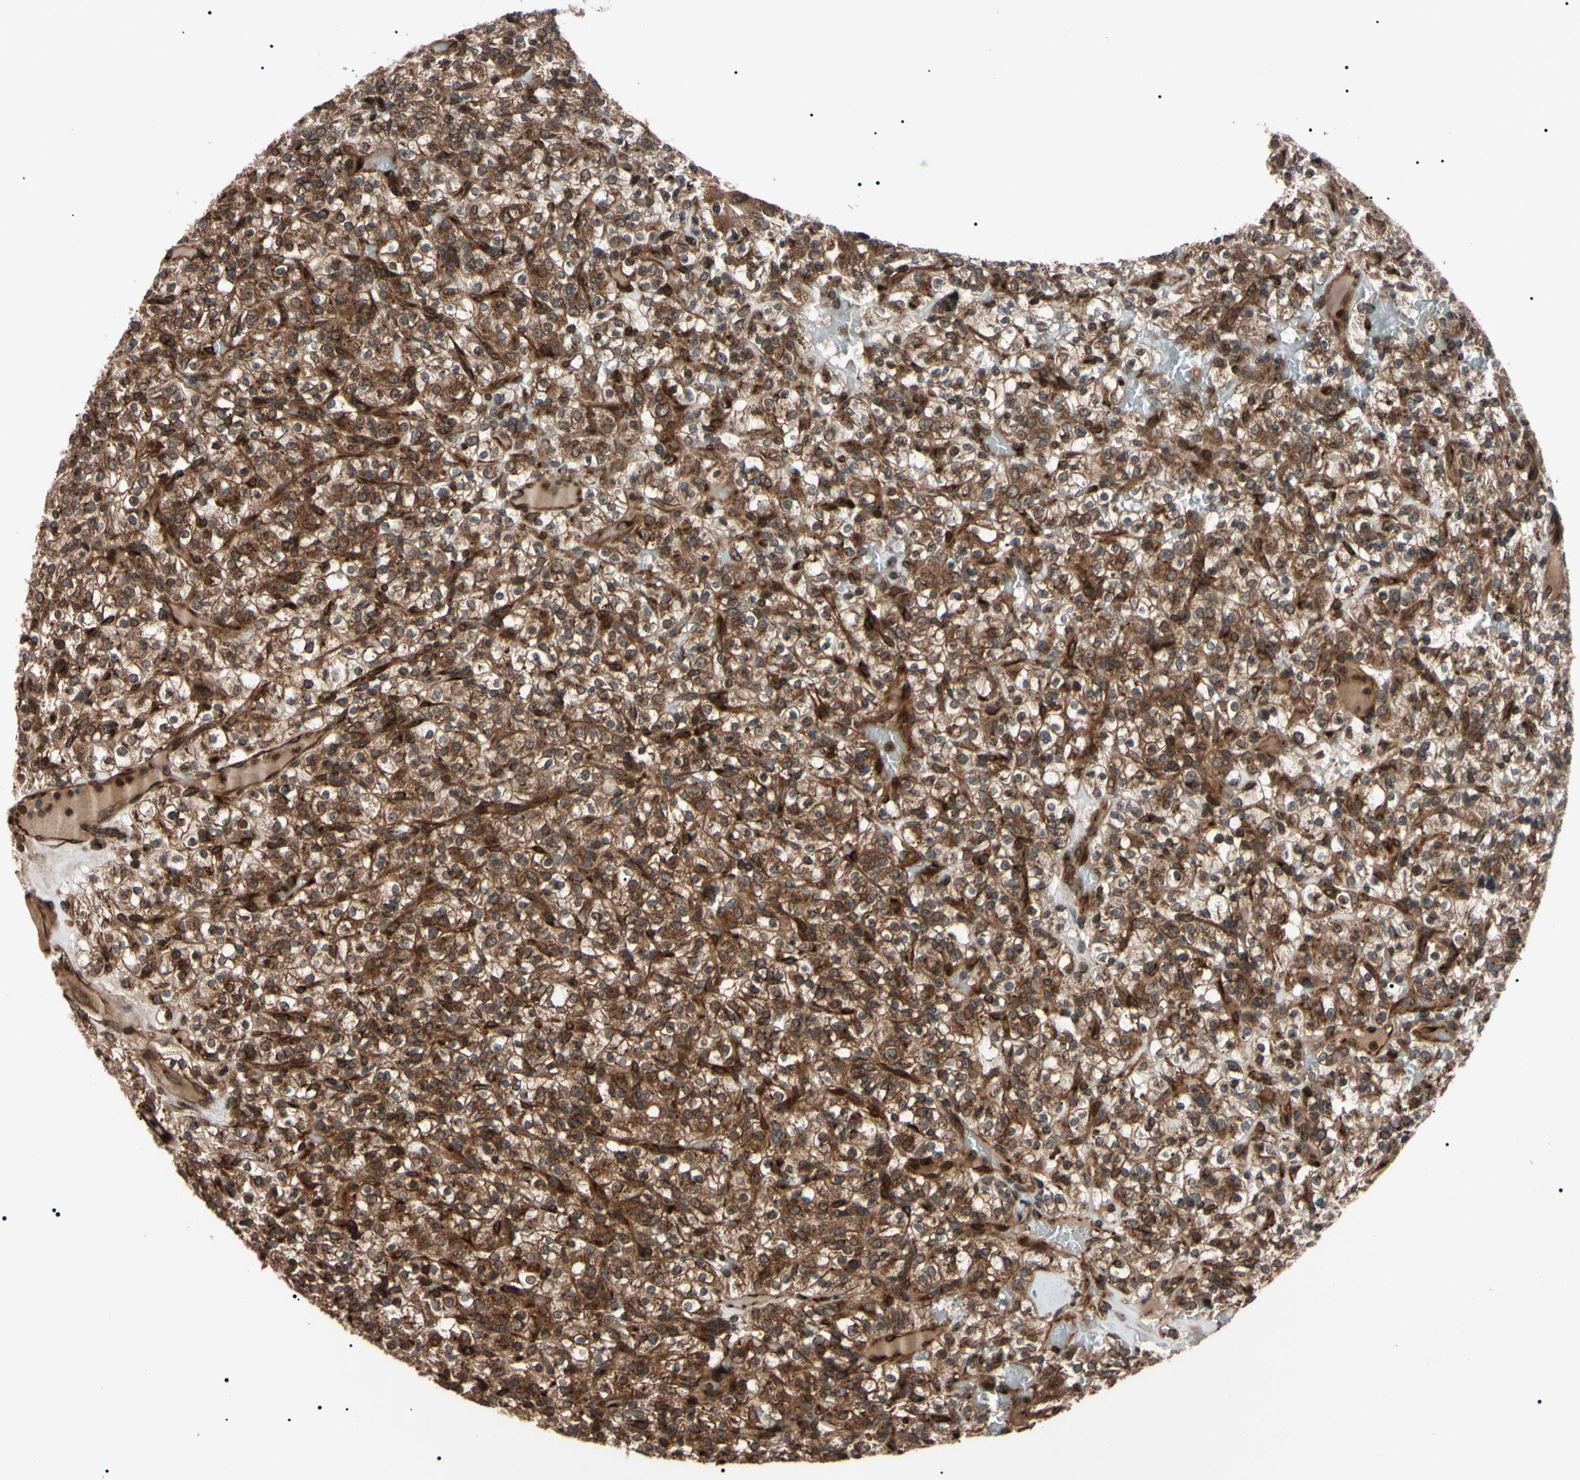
{"staining": {"intensity": "strong", "quantity": ">75%", "location": "cytoplasmic/membranous"}, "tissue": "renal cancer", "cell_type": "Tumor cells", "image_type": "cancer", "snomed": [{"axis": "morphology", "description": "Normal tissue, NOS"}, {"axis": "morphology", "description": "Adenocarcinoma, NOS"}, {"axis": "topography", "description": "Kidney"}], "caption": "An image of human renal cancer stained for a protein displays strong cytoplasmic/membranous brown staining in tumor cells.", "gene": "GUCY1B1", "patient": {"sex": "female", "age": 72}}